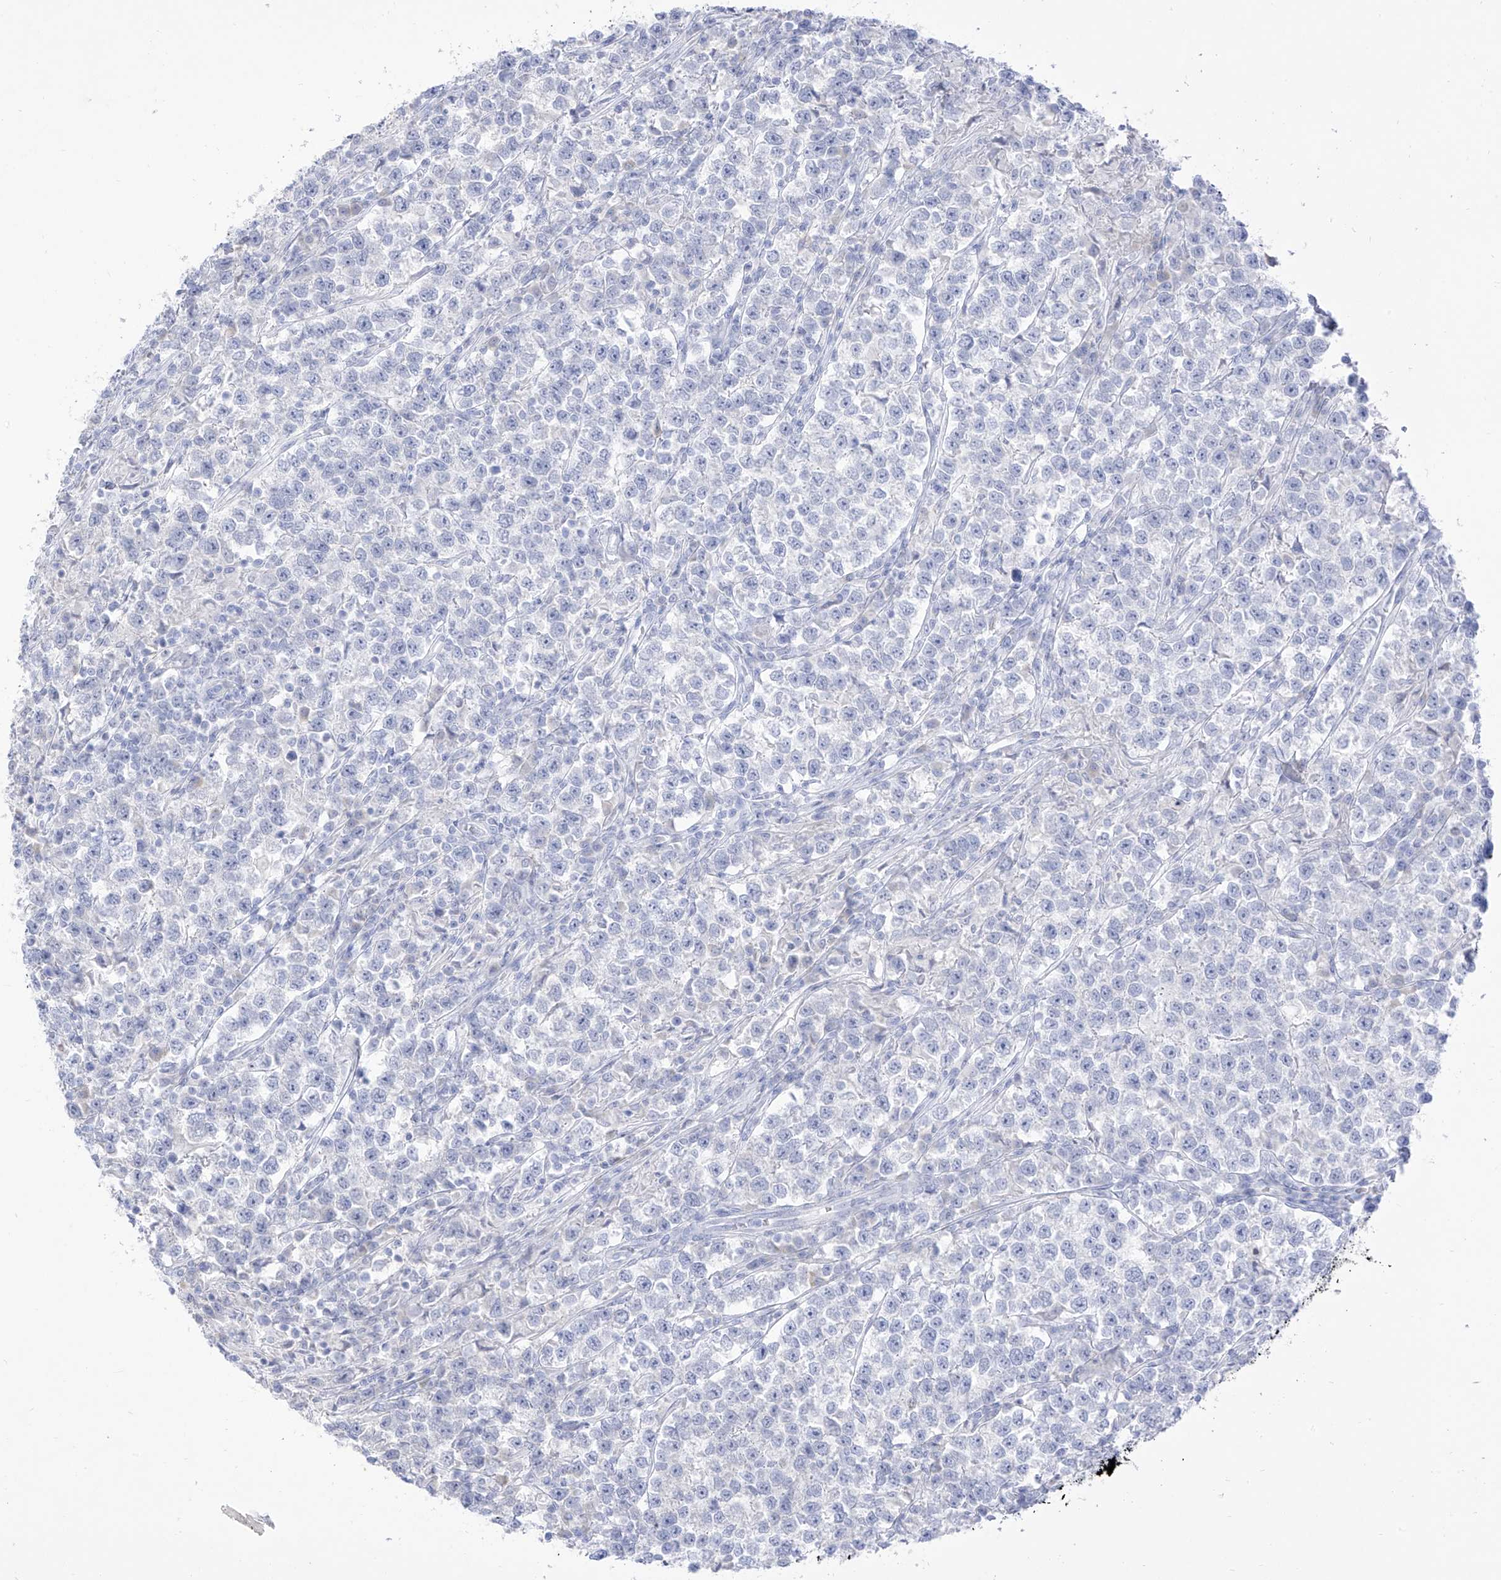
{"staining": {"intensity": "negative", "quantity": "none", "location": "none"}, "tissue": "testis cancer", "cell_type": "Tumor cells", "image_type": "cancer", "snomed": [{"axis": "morphology", "description": "Normal tissue, NOS"}, {"axis": "morphology", "description": "Seminoma, NOS"}, {"axis": "topography", "description": "Testis"}], "caption": "The histopathology image displays no staining of tumor cells in seminoma (testis). (Brightfield microscopy of DAB (3,3'-diaminobenzidine) IHC at high magnification).", "gene": "TGM4", "patient": {"sex": "male", "age": 43}}